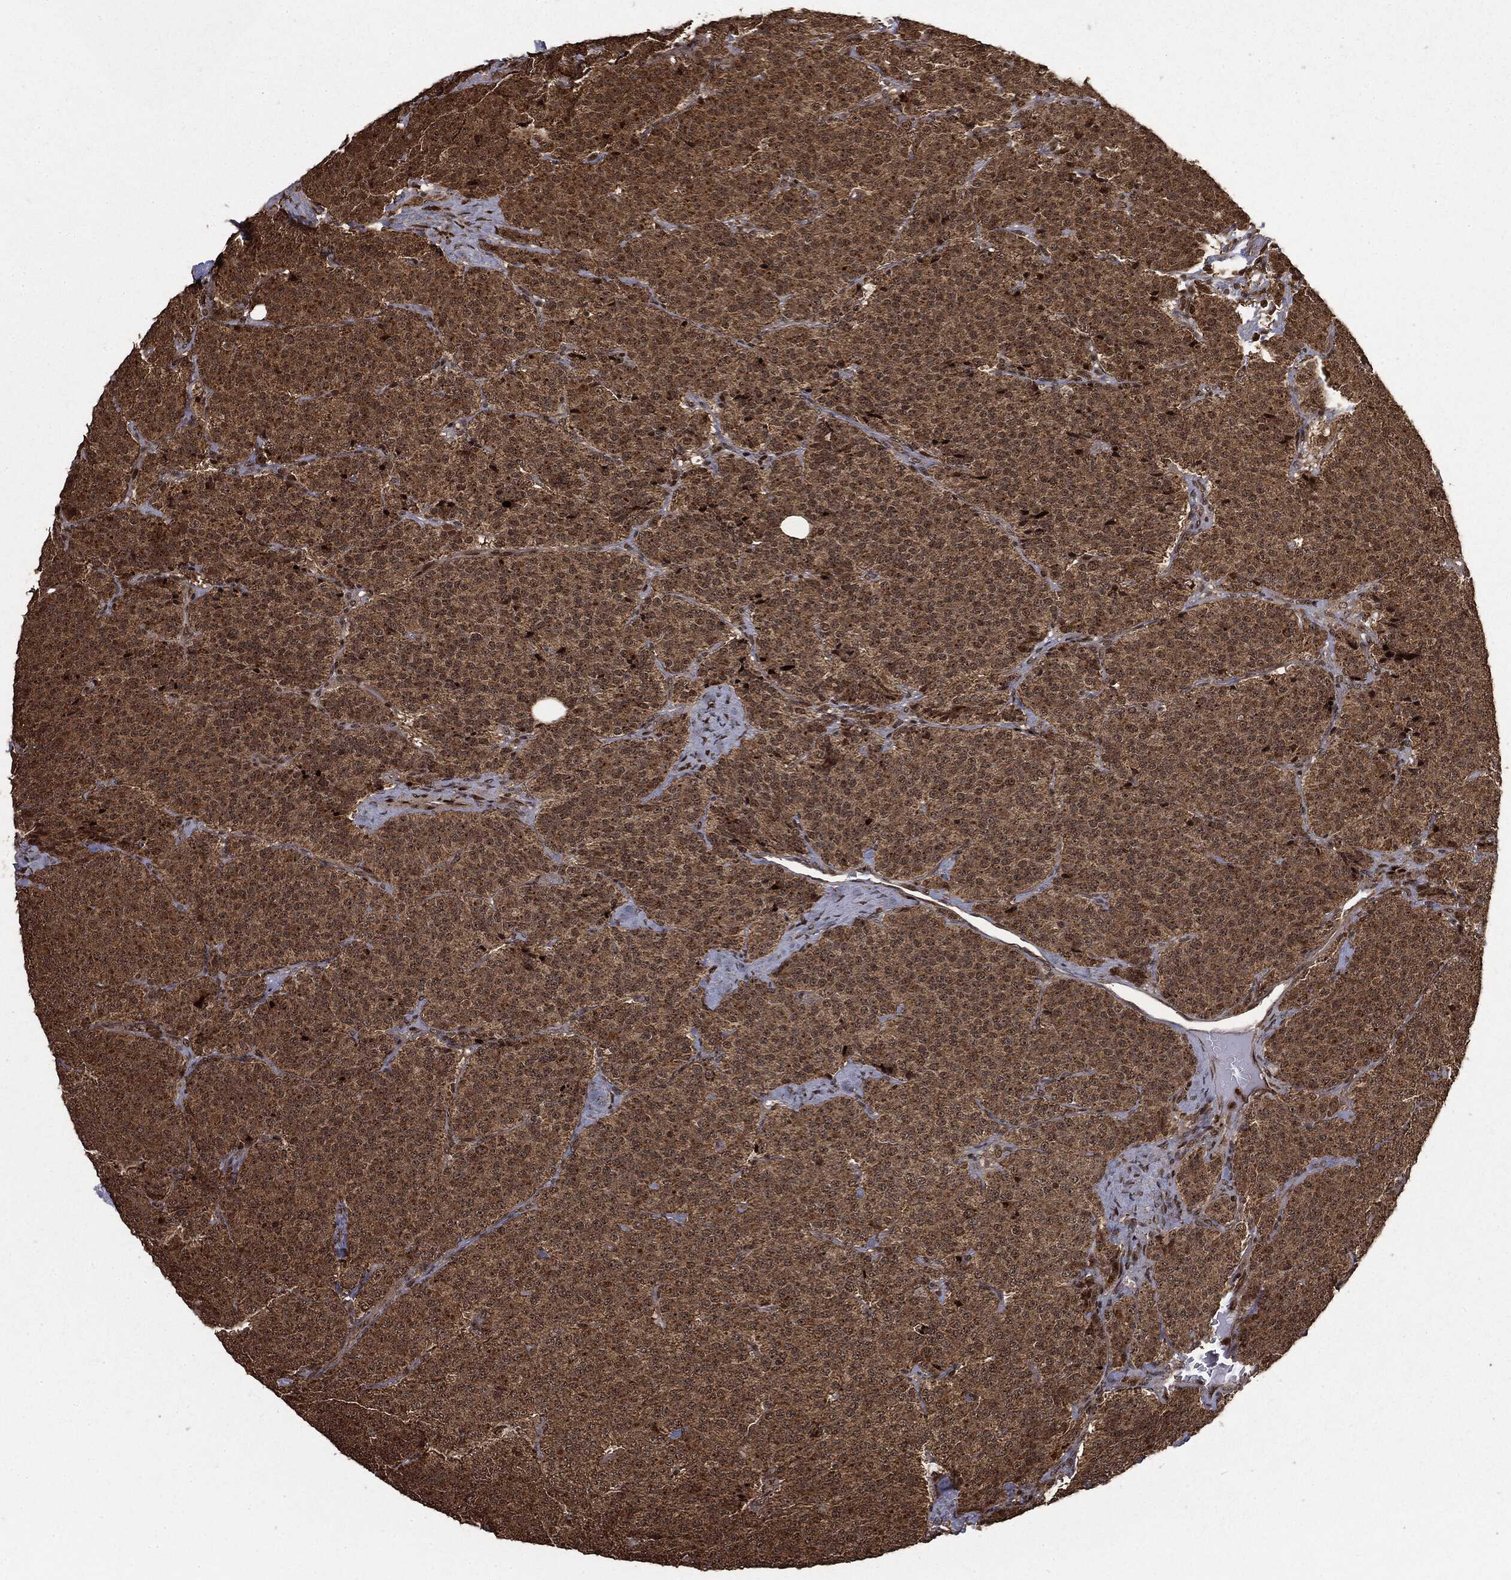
{"staining": {"intensity": "moderate", "quantity": ">75%", "location": "cytoplasmic/membranous"}, "tissue": "carcinoid", "cell_type": "Tumor cells", "image_type": "cancer", "snomed": [{"axis": "morphology", "description": "Carcinoid, malignant, NOS"}, {"axis": "topography", "description": "Small intestine"}], "caption": "A brown stain shows moderate cytoplasmic/membranous positivity of a protein in human malignant carcinoid tumor cells. The protein is stained brown, and the nuclei are stained in blue (DAB (3,3'-diaminobenzidine) IHC with brightfield microscopy, high magnification).", "gene": "CTDP1", "patient": {"sex": "female", "age": 58}}